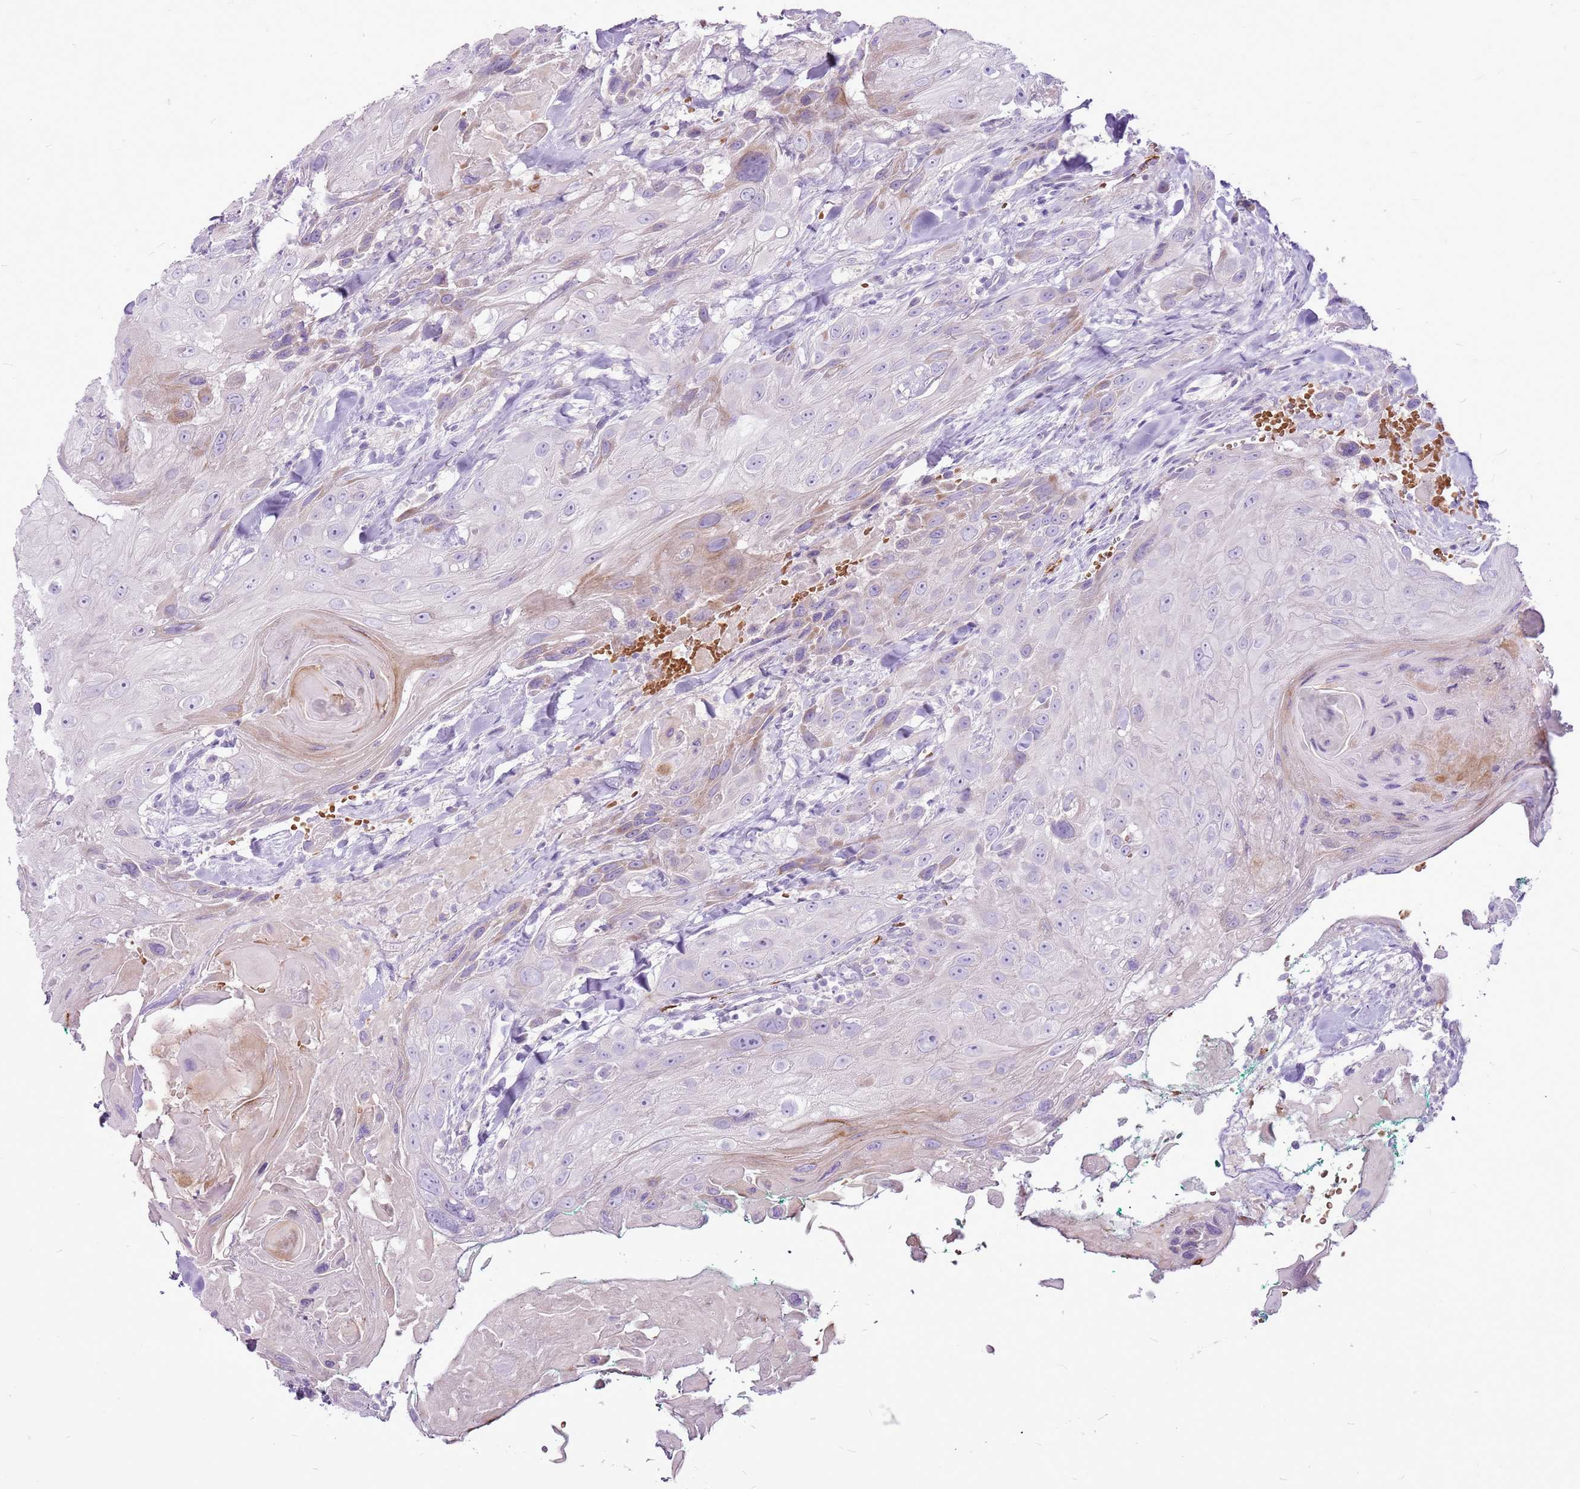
{"staining": {"intensity": "moderate", "quantity": "<25%", "location": "cytoplasmic/membranous"}, "tissue": "head and neck cancer", "cell_type": "Tumor cells", "image_type": "cancer", "snomed": [{"axis": "morphology", "description": "Squamous cell carcinoma, NOS"}, {"axis": "topography", "description": "Head-Neck"}], "caption": "DAB immunohistochemical staining of head and neck cancer demonstrates moderate cytoplasmic/membranous protein positivity in approximately <25% of tumor cells.", "gene": "CHAC2", "patient": {"sex": "male", "age": 81}}